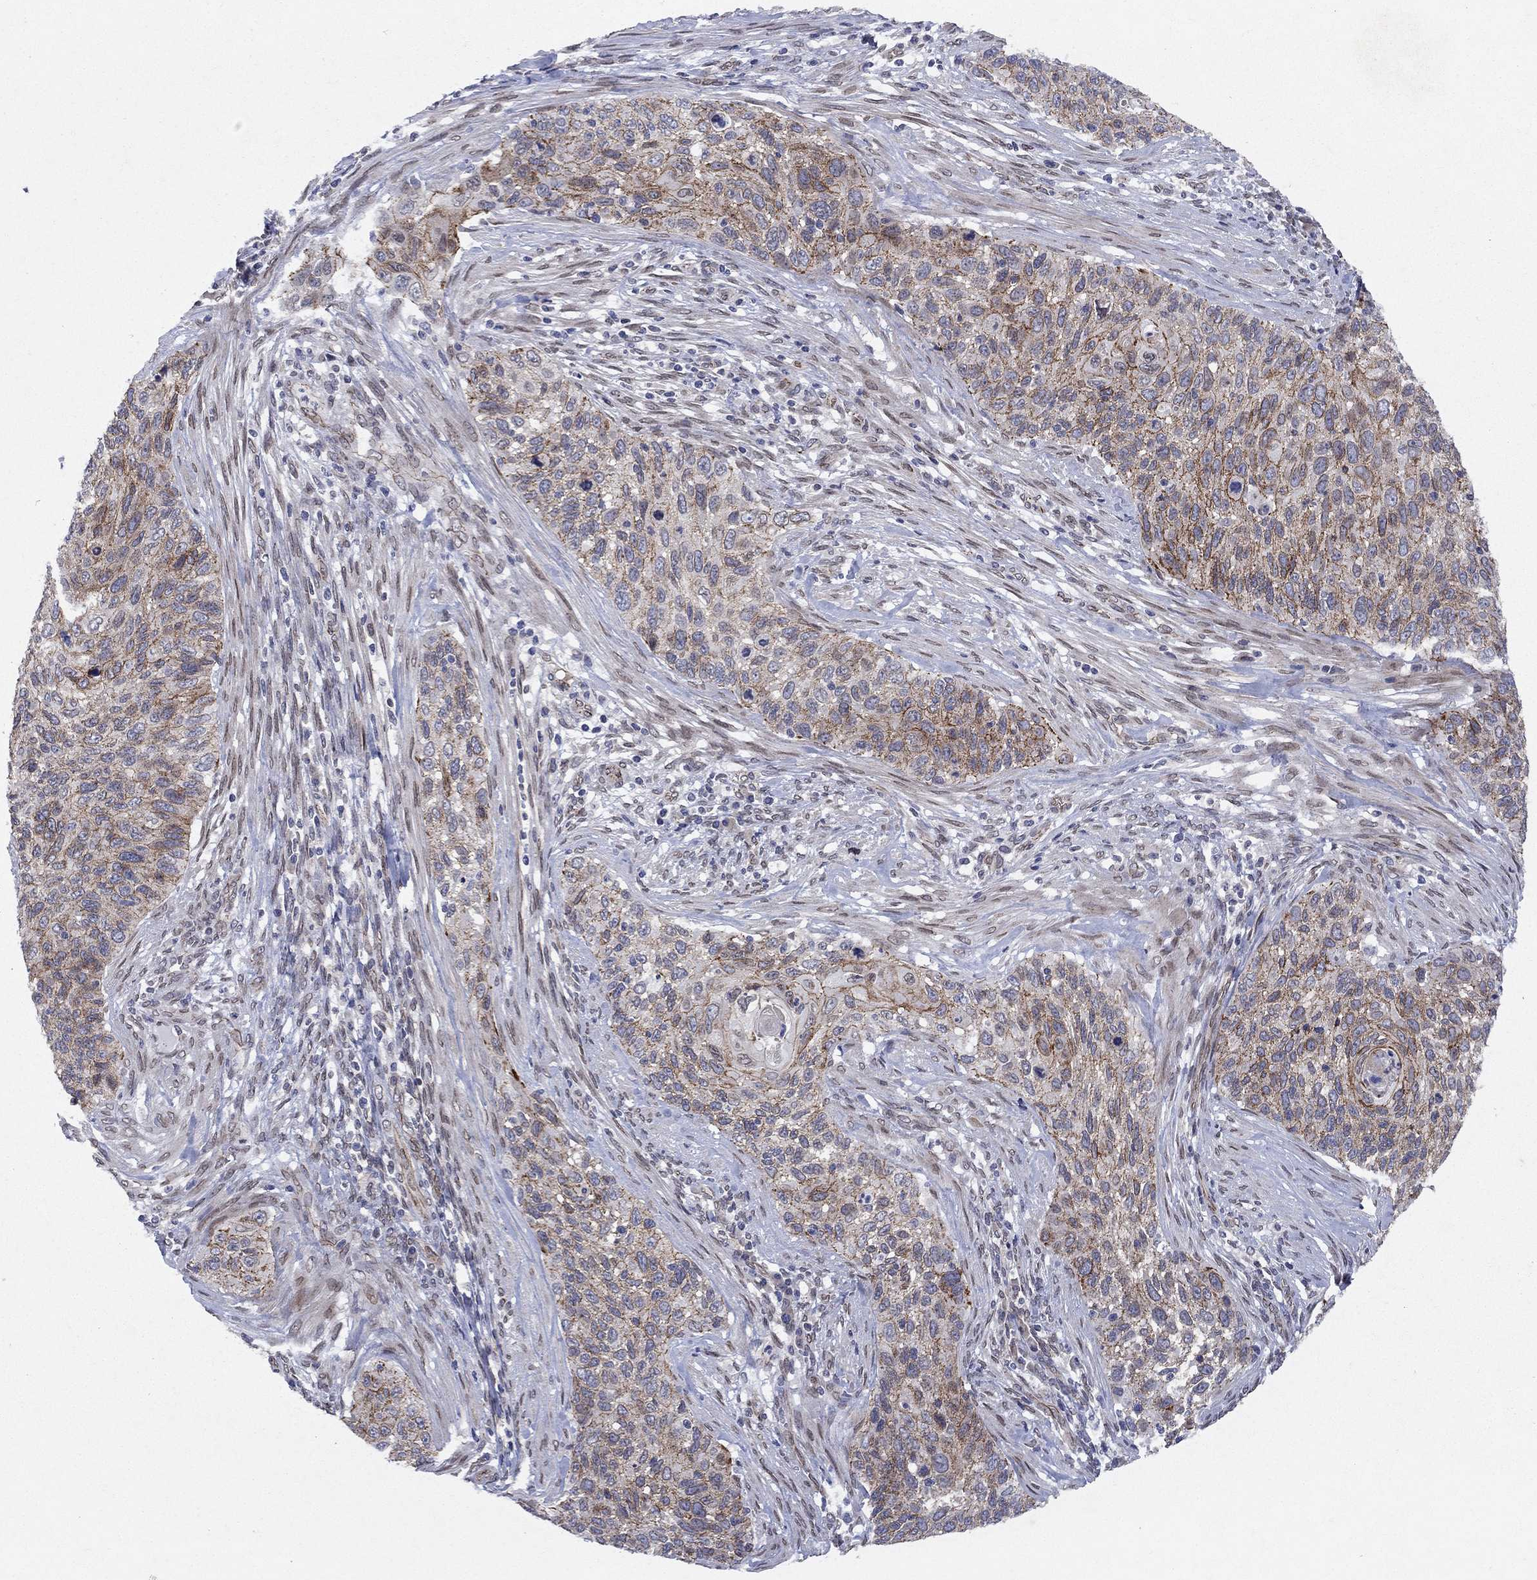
{"staining": {"intensity": "moderate", "quantity": "<25%", "location": "cytoplasmic/membranous"}, "tissue": "cervical cancer", "cell_type": "Tumor cells", "image_type": "cancer", "snomed": [{"axis": "morphology", "description": "Squamous cell carcinoma, NOS"}, {"axis": "topography", "description": "Cervix"}], "caption": "Cervical cancer stained with DAB (3,3'-diaminobenzidine) immunohistochemistry (IHC) exhibits low levels of moderate cytoplasmic/membranous positivity in about <25% of tumor cells.", "gene": "EMC9", "patient": {"sex": "female", "age": 70}}